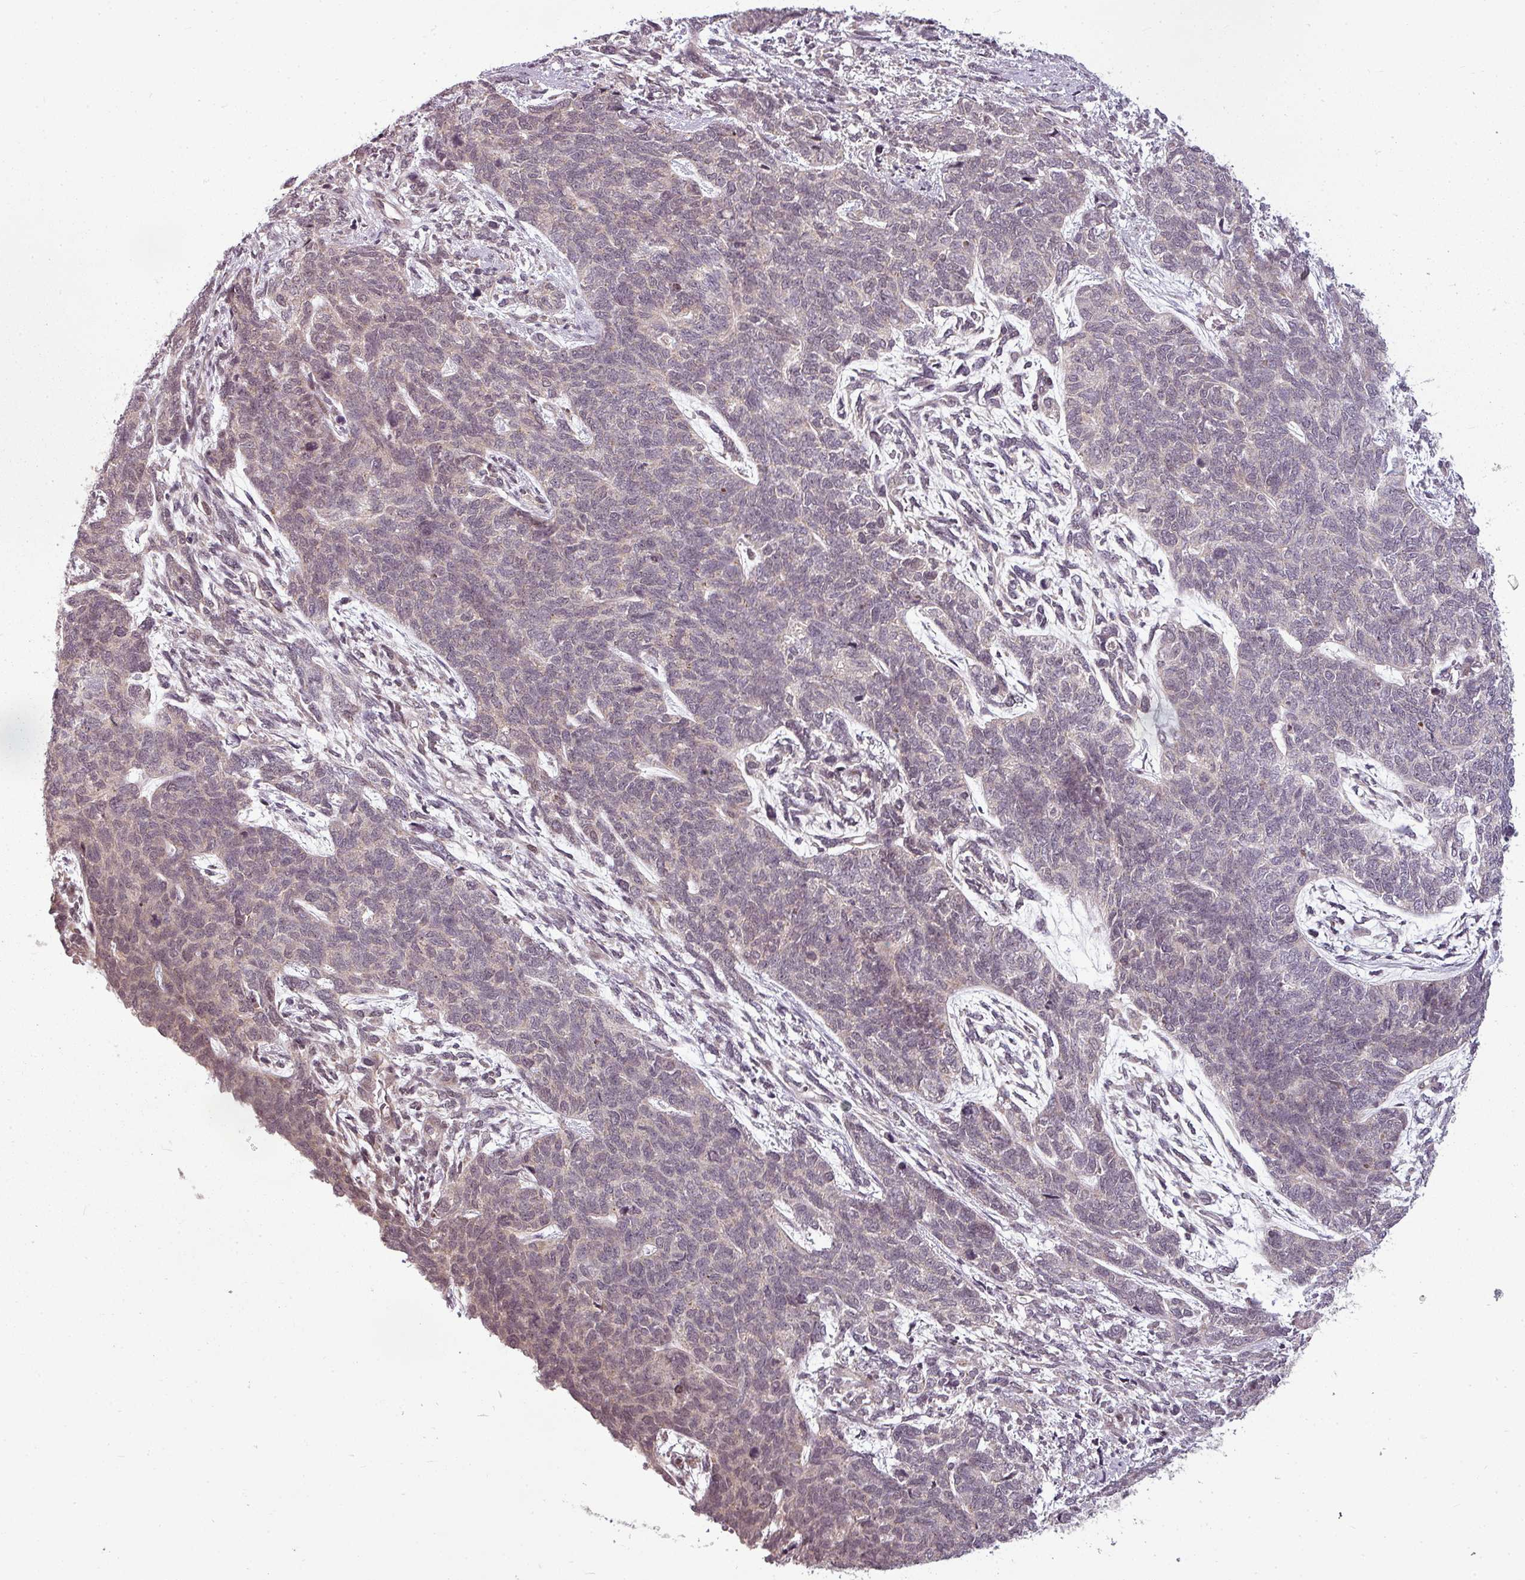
{"staining": {"intensity": "weak", "quantity": "<25%", "location": "cytoplasmic/membranous"}, "tissue": "cervical cancer", "cell_type": "Tumor cells", "image_type": "cancer", "snomed": [{"axis": "morphology", "description": "Squamous cell carcinoma, NOS"}, {"axis": "topography", "description": "Cervix"}], "caption": "Immunohistochemistry photomicrograph of cervical cancer stained for a protein (brown), which demonstrates no staining in tumor cells.", "gene": "CLIC1", "patient": {"sex": "female", "age": 63}}